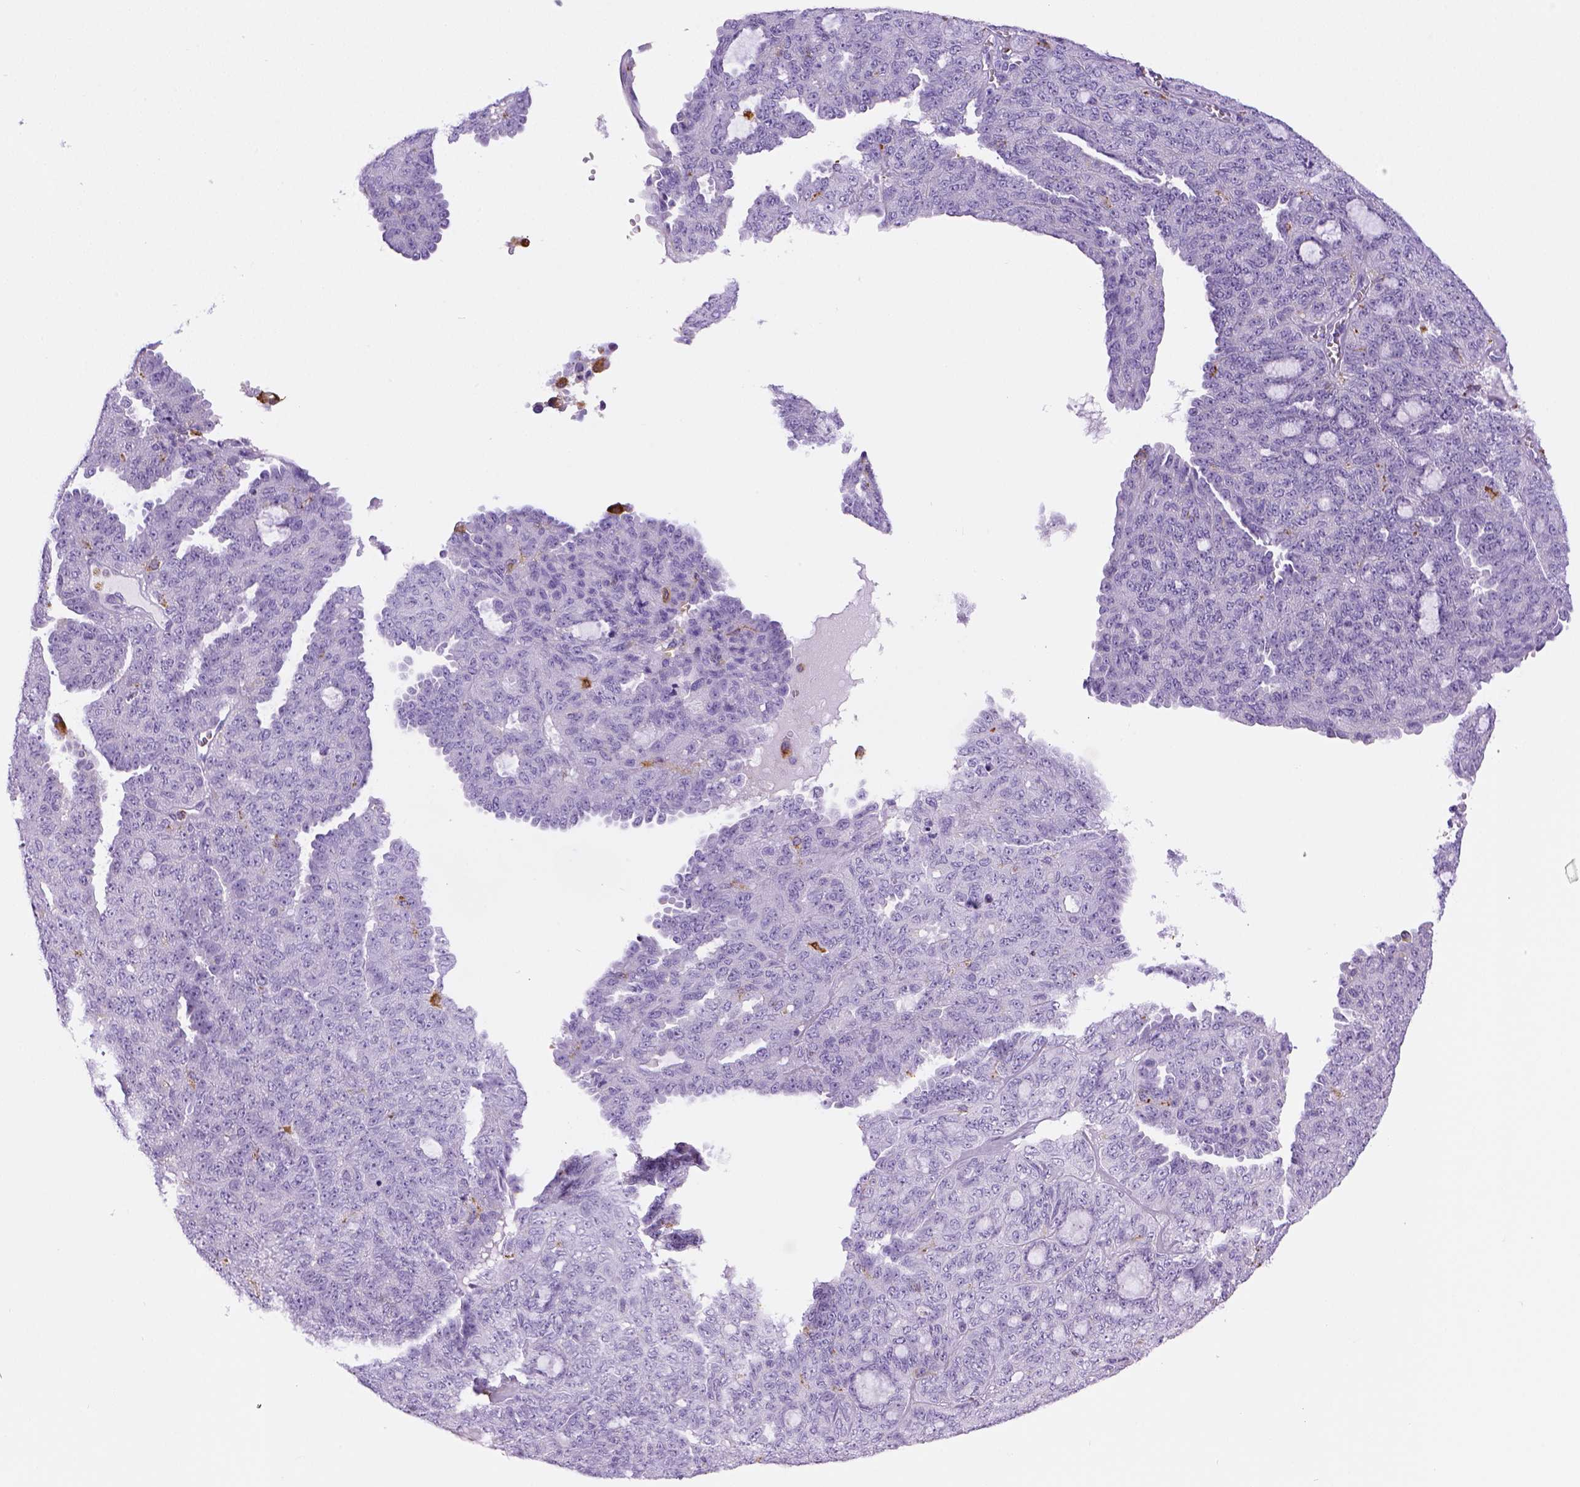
{"staining": {"intensity": "negative", "quantity": "none", "location": "none"}, "tissue": "ovarian cancer", "cell_type": "Tumor cells", "image_type": "cancer", "snomed": [{"axis": "morphology", "description": "Cystadenocarcinoma, serous, NOS"}, {"axis": "topography", "description": "Ovary"}], "caption": "Immunohistochemistry of serous cystadenocarcinoma (ovarian) exhibits no expression in tumor cells.", "gene": "CD68", "patient": {"sex": "female", "age": 71}}